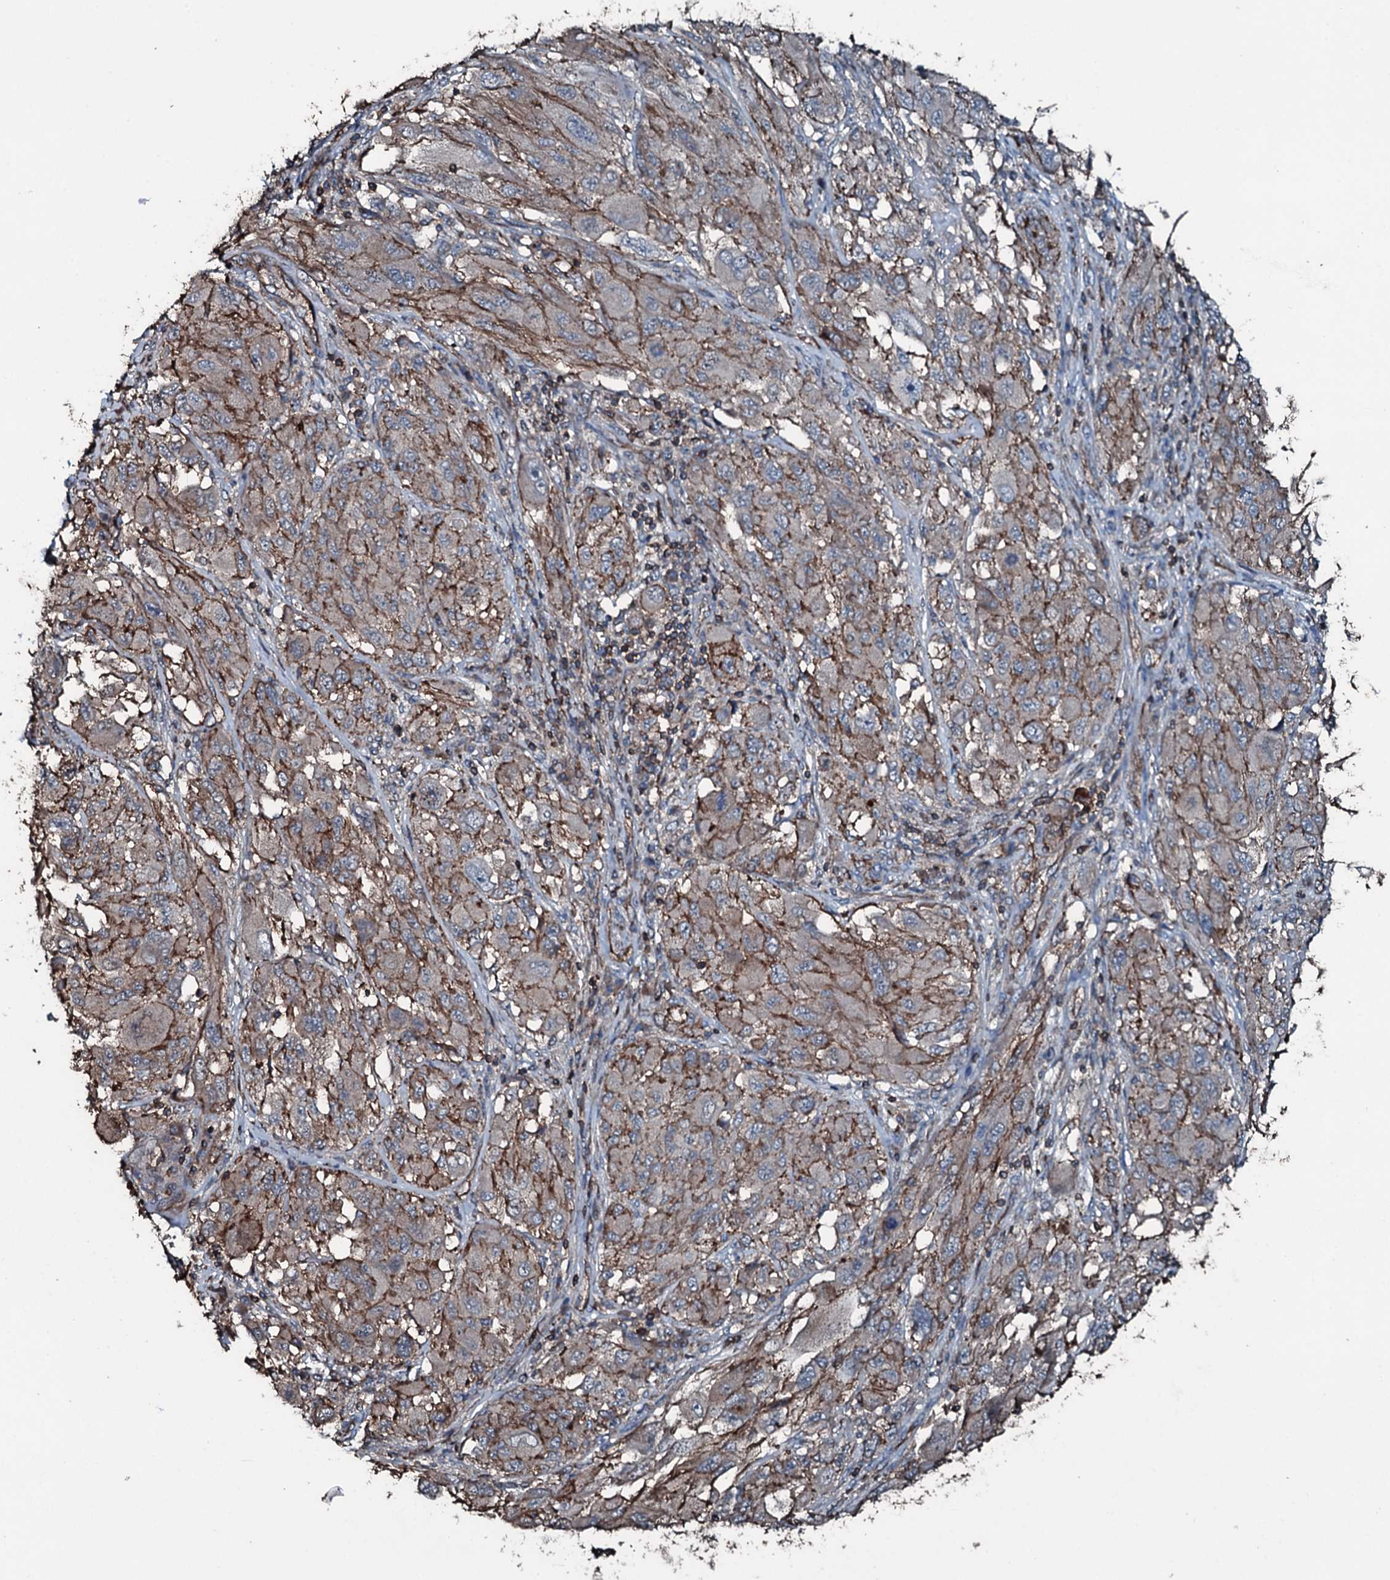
{"staining": {"intensity": "moderate", "quantity": "25%-75%", "location": "cytoplasmic/membranous"}, "tissue": "melanoma", "cell_type": "Tumor cells", "image_type": "cancer", "snomed": [{"axis": "morphology", "description": "Malignant melanoma, NOS"}, {"axis": "topography", "description": "Skin"}], "caption": "An image of malignant melanoma stained for a protein demonstrates moderate cytoplasmic/membranous brown staining in tumor cells.", "gene": "SLC25A38", "patient": {"sex": "female", "age": 91}}